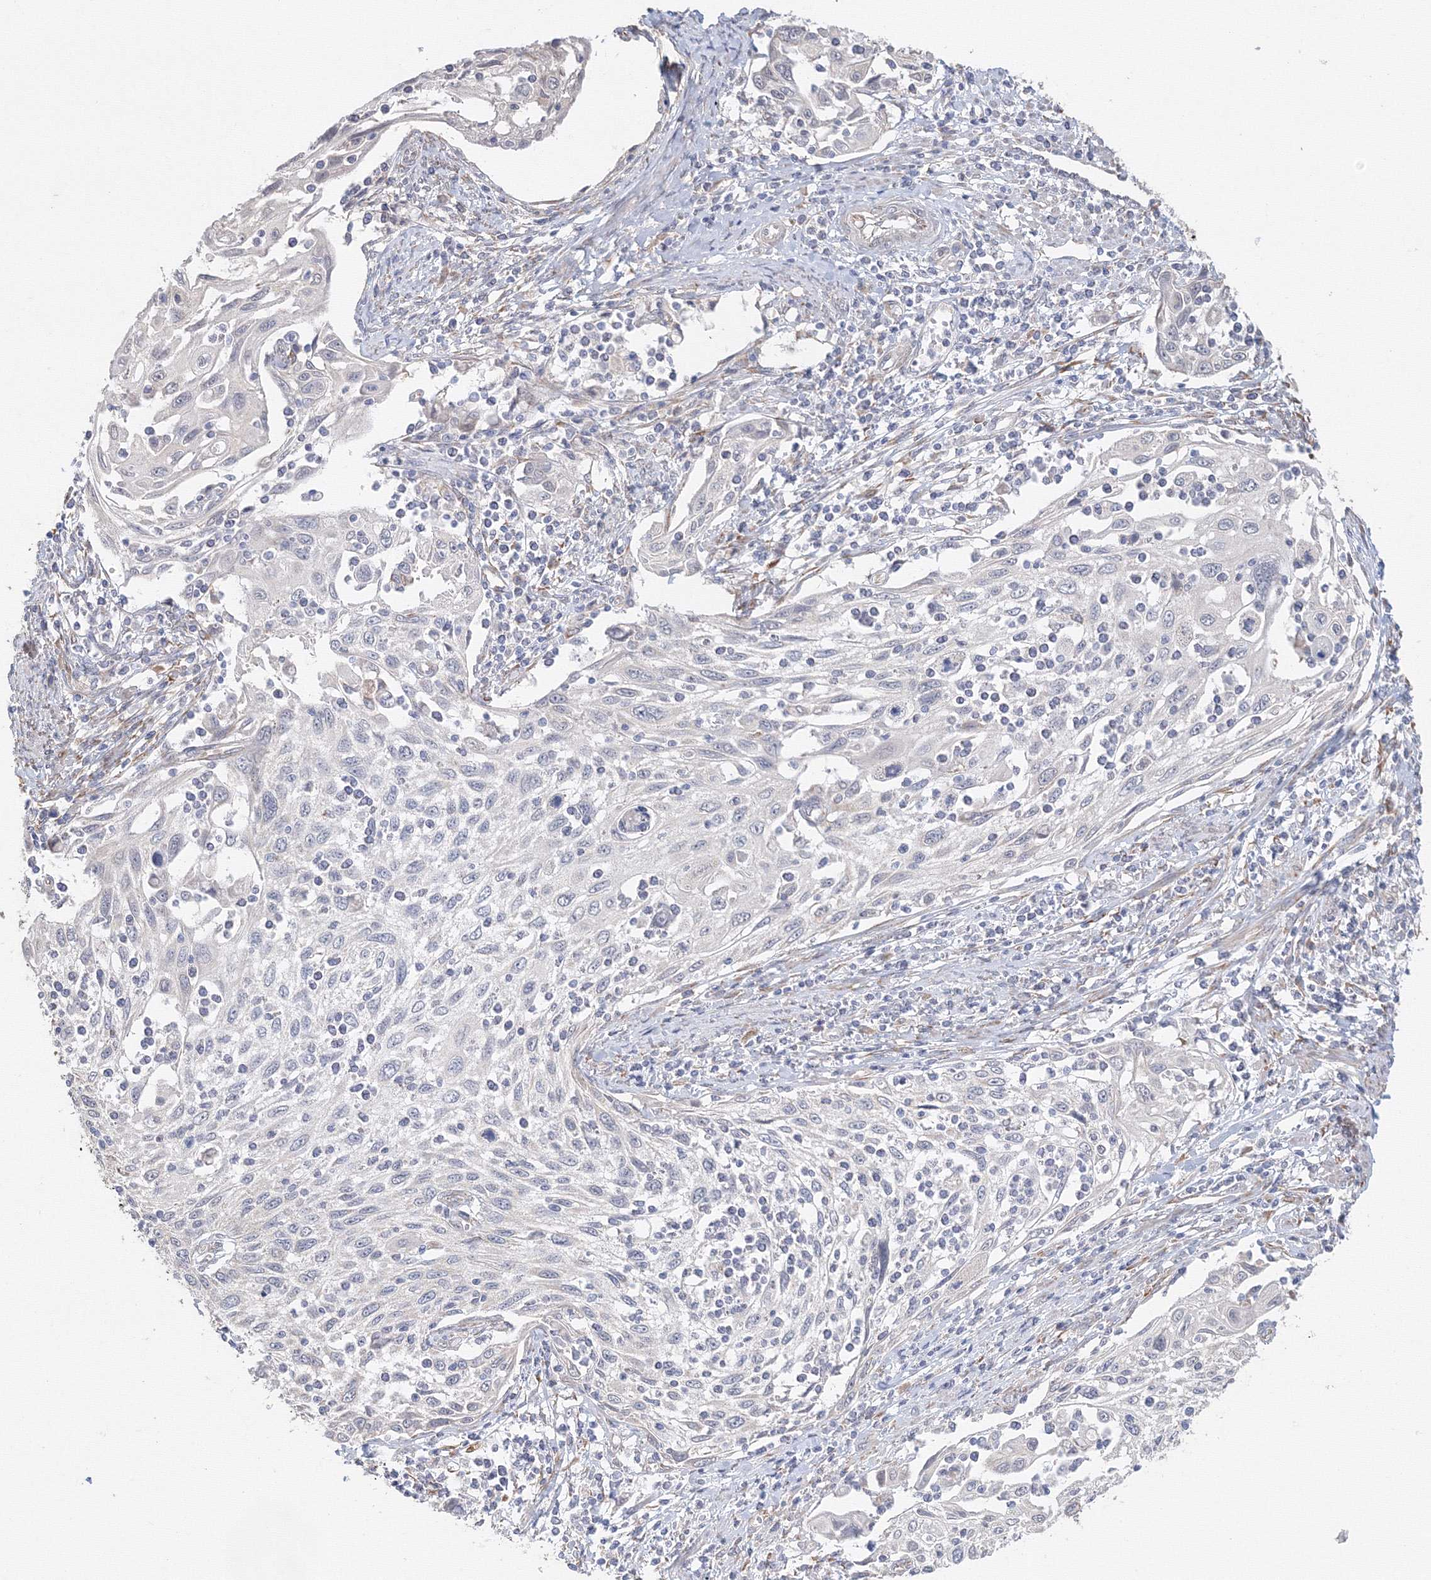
{"staining": {"intensity": "negative", "quantity": "none", "location": "none"}, "tissue": "cervical cancer", "cell_type": "Tumor cells", "image_type": "cancer", "snomed": [{"axis": "morphology", "description": "Squamous cell carcinoma, NOS"}, {"axis": "topography", "description": "Cervix"}], "caption": "Human cervical cancer (squamous cell carcinoma) stained for a protein using IHC displays no staining in tumor cells.", "gene": "DHRS12", "patient": {"sex": "female", "age": 70}}